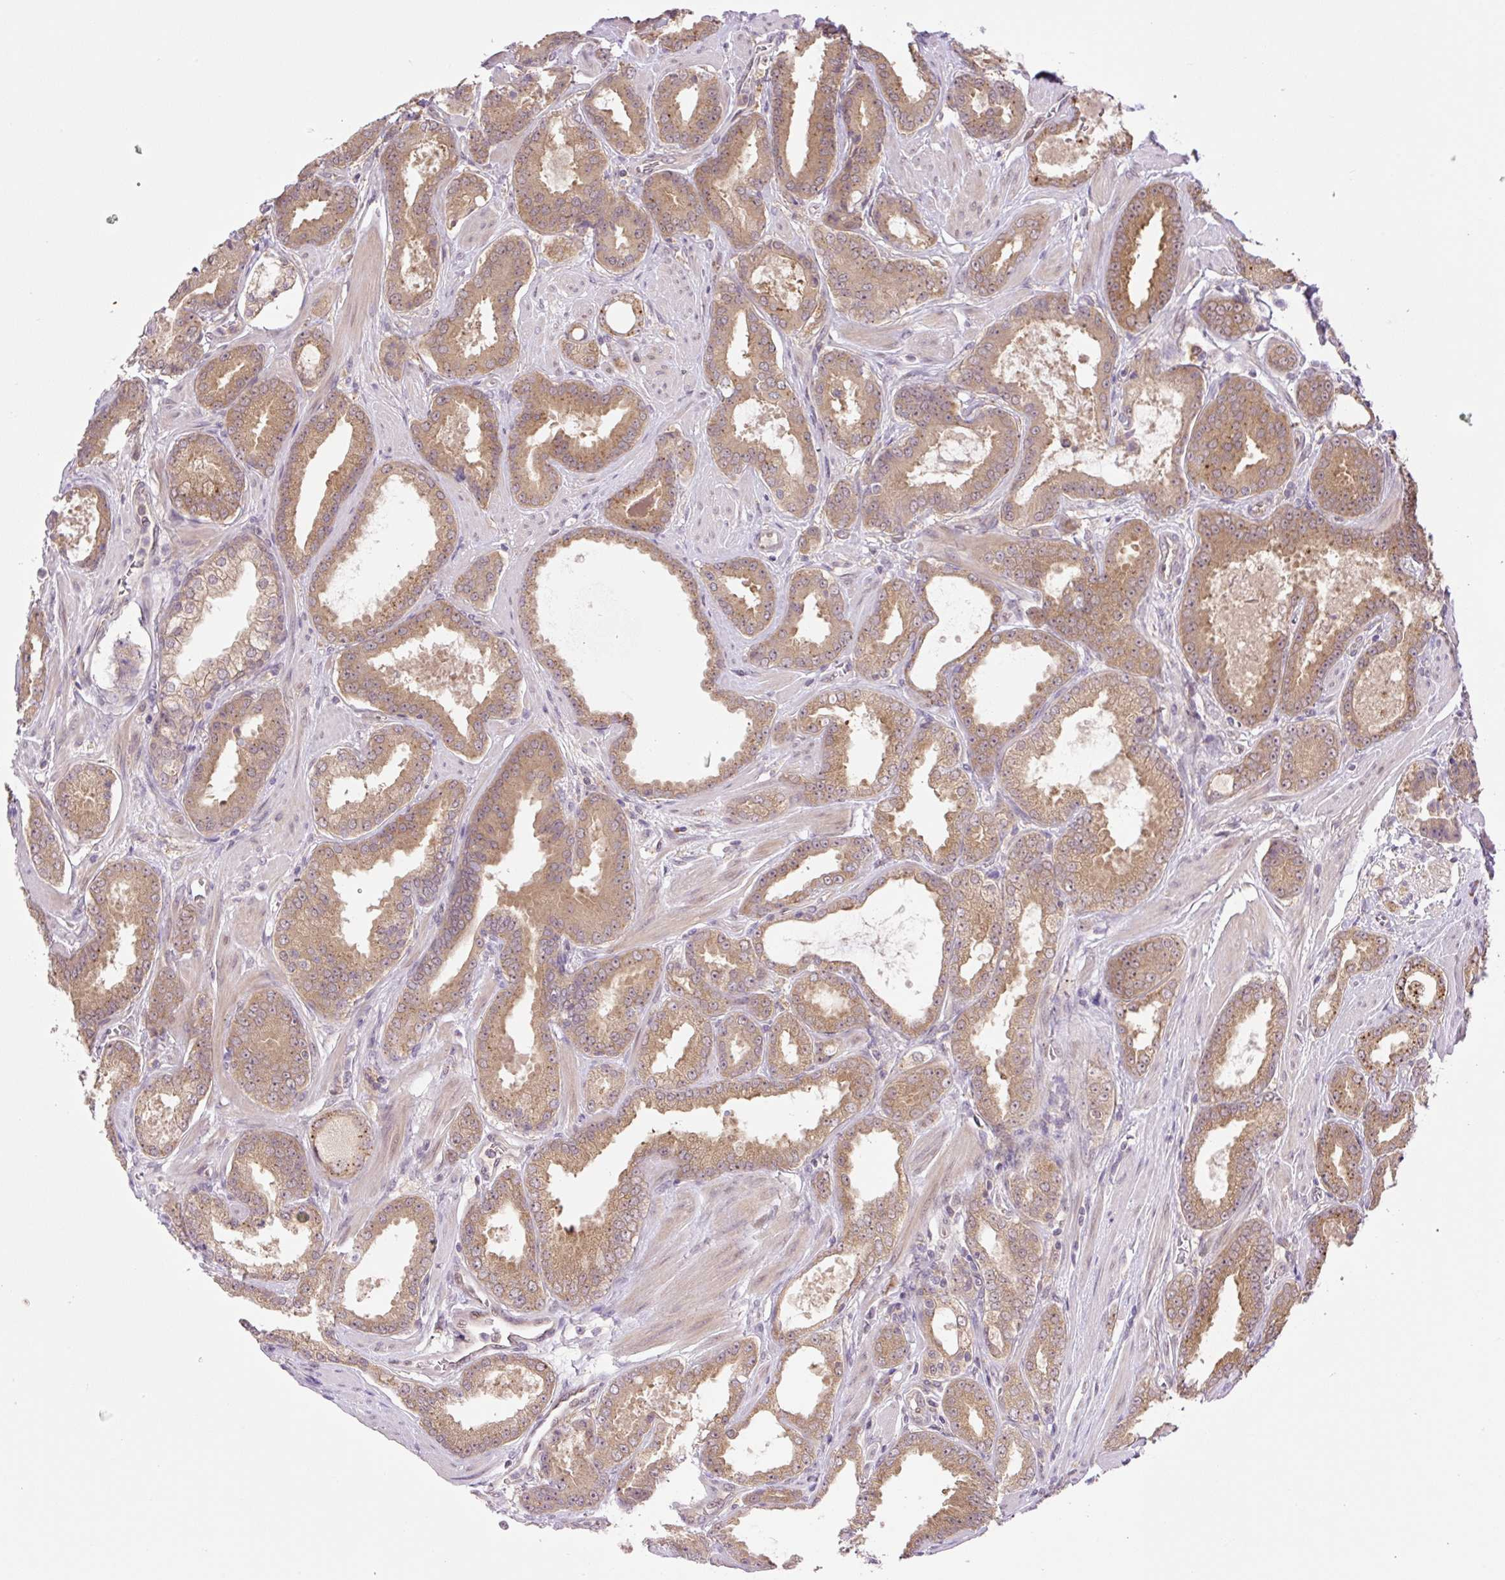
{"staining": {"intensity": "moderate", "quantity": ">75%", "location": "cytoplasmic/membranous"}, "tissue": "prostate cancer", "cell_type": "Tumor cells", "image_type": "cancer", "snomed": [{"axis": "morphology", "description": "Adenocarcinoma, Low grade"}, {"axis": "topography", "description": "Prostate"}], "caption": "IHC histopathology image of neoplastic tissue: prostate low-grade adenocarcinoma stained using IHC exhibits medium levels of moderate protein expression localized specifically in the cytoplasmic/membranous of tumor cells, appearing as a cytoplasmic/membranous brown color.", "gene": "VPS25", "patient": {"sex": "male", "age": 42}}